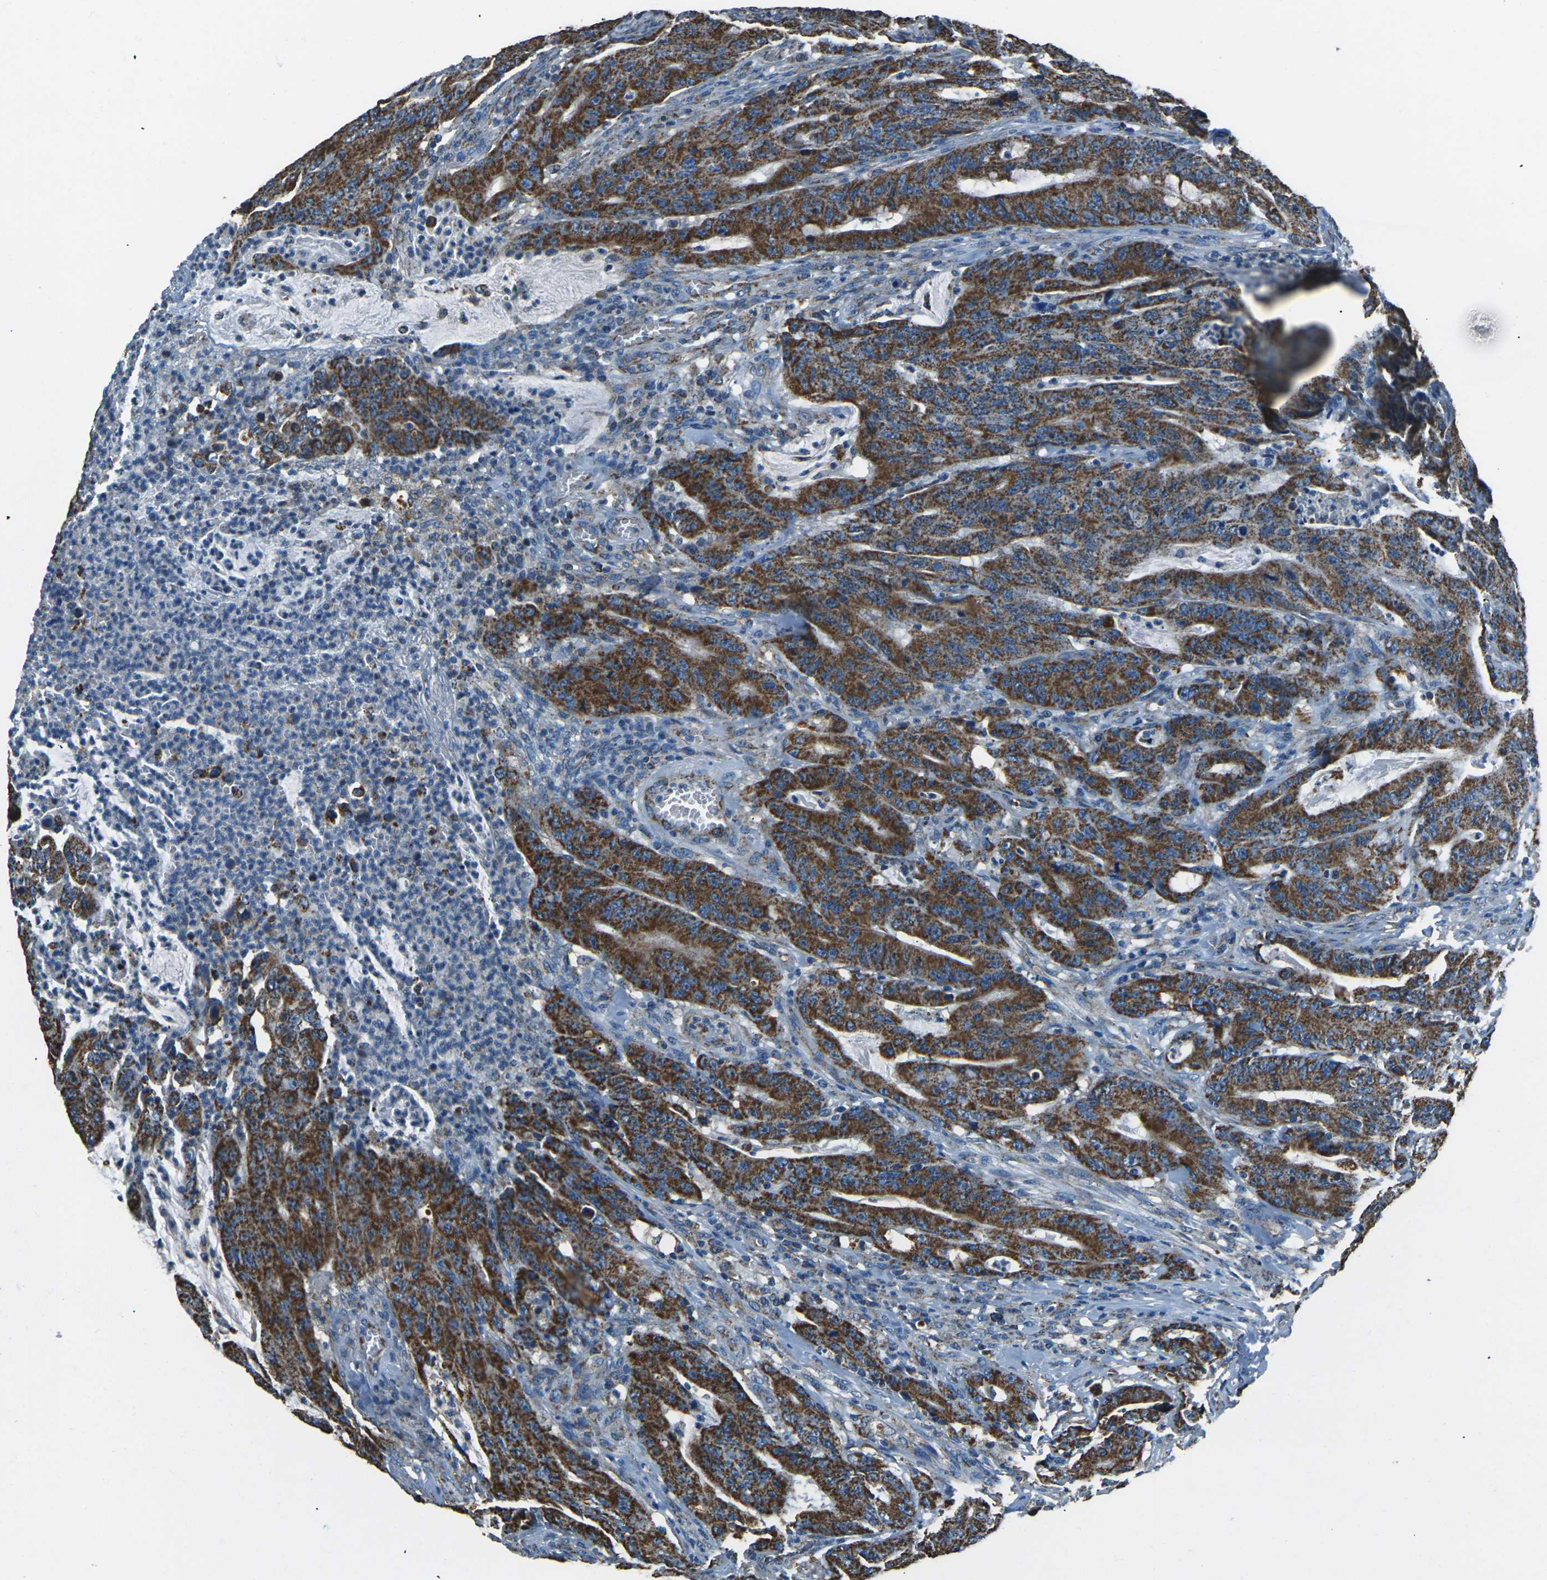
{"staining": {"intensity": "strong", "quantity": ">75%", "location": "cytoplasmic/membranous"}, "tissue": "colorectal cancer", "cell_type": "Tumor cells", "image_type": "cancer", "snomed": [{"axis": "morphology", "description": "Adenocarcinoma, NOS"}, {"axis": "topography", "description": "Colon"}], "caption": "Strong cytoplasmic/membranous staining is appreciated in about >75% of tumor cells in colorectal cancer (adenocarcinoma).", "gene": "IRF3", "patient": {"sex": "male", "age": 45}}